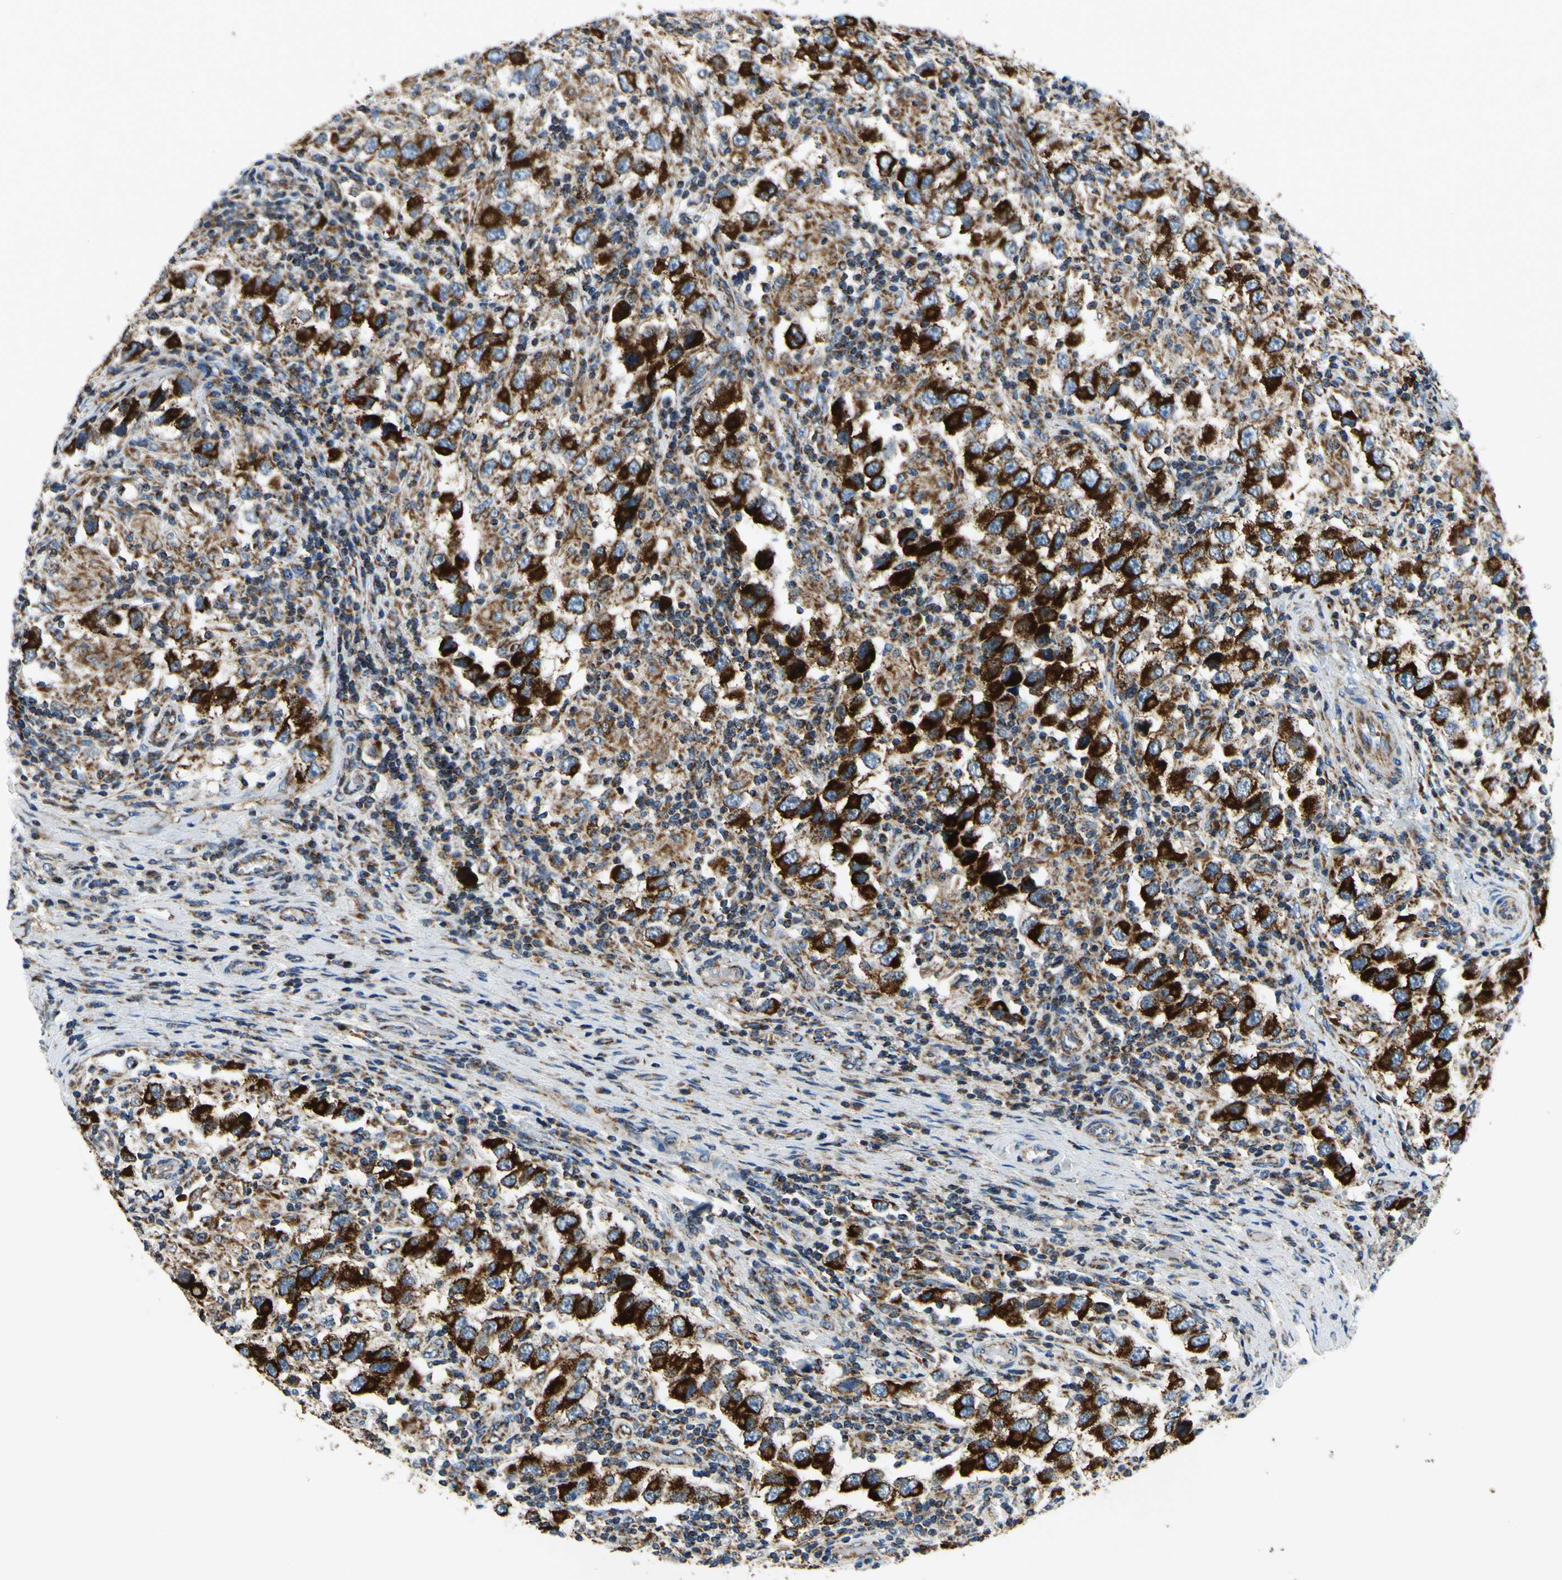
{"staining": {"intensity": "strong", "quantity": ">75%", "location": "cytoplasmic/membranous"}, "tissue": "testis cancer", "cell_type": "Tumor cells", "image_type": "cancer", "snomed": [{"axis": "morphology", "description": "Carcinoma, Embryonal, NOS"}, {"axis": "topography", "description": "Testis"}], "caption": "Brown immunohistochemical staining in testis cancer (embryonal carcinoma) shows strong cytoplasmic/membranous staining in approximately >75% of tumor cells.", "gene": "MAVS", "patient": {"sex": "male", "age": 21}}